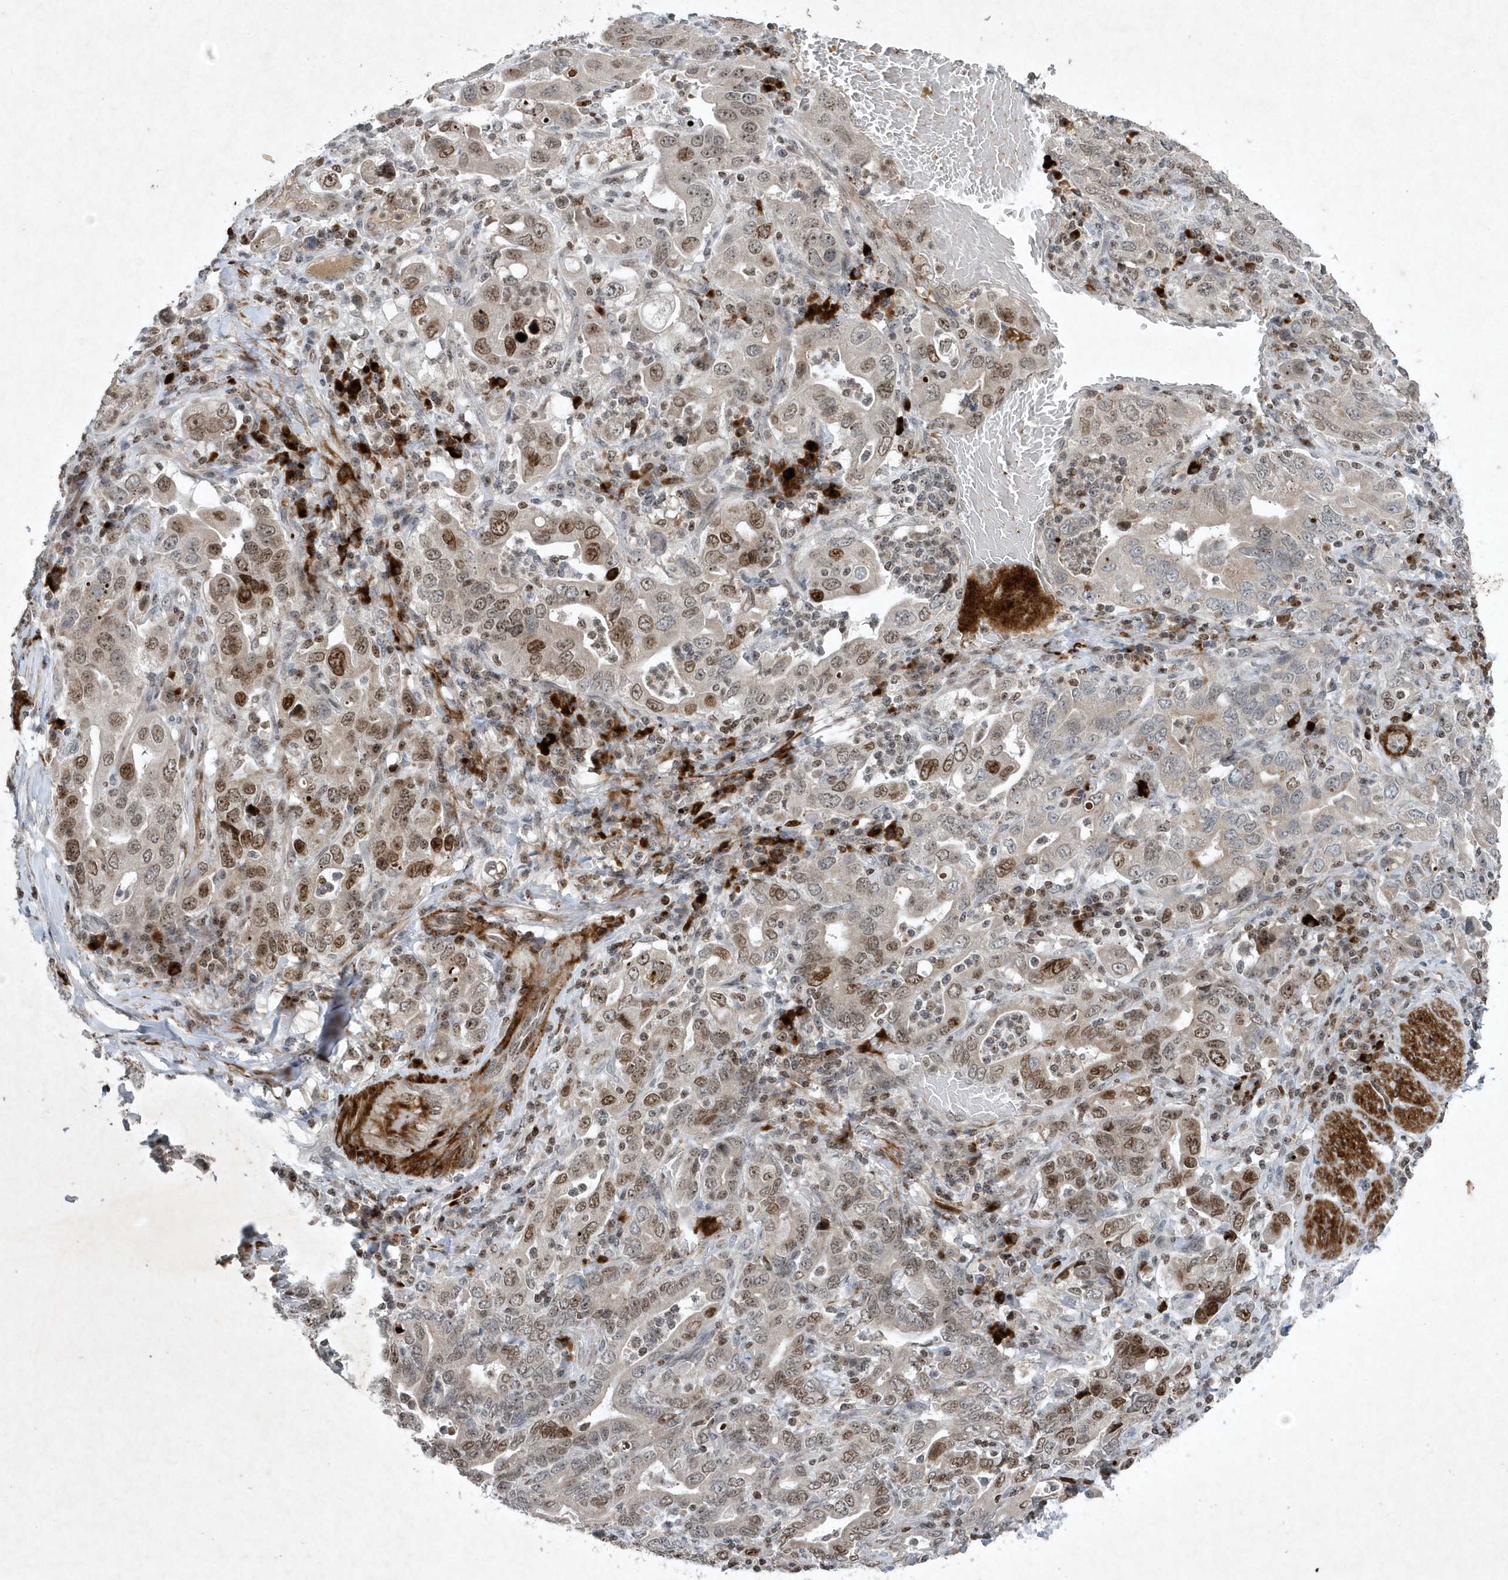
{"staining": {"intensity": "moderate", "quantity": "25%-75%", "location": "nuclear"}, "tissue": "stomach cancer", "cell_type": "Tumor cells", "image_type": "cancer", "snomed": [{"axis": "morphology", "description": "Adenocarcinoma, NOS"}, {"axis": "topography", "description": "Stomach, upper"}], "caption": "Stomach cancer stained for a protein (brown) demonstrates moderate nuclear positive positivity in approximately 25%-75% of tumor cells.", "gene": "QTRT2", "patient": {"sex": "male", "age": 62}}